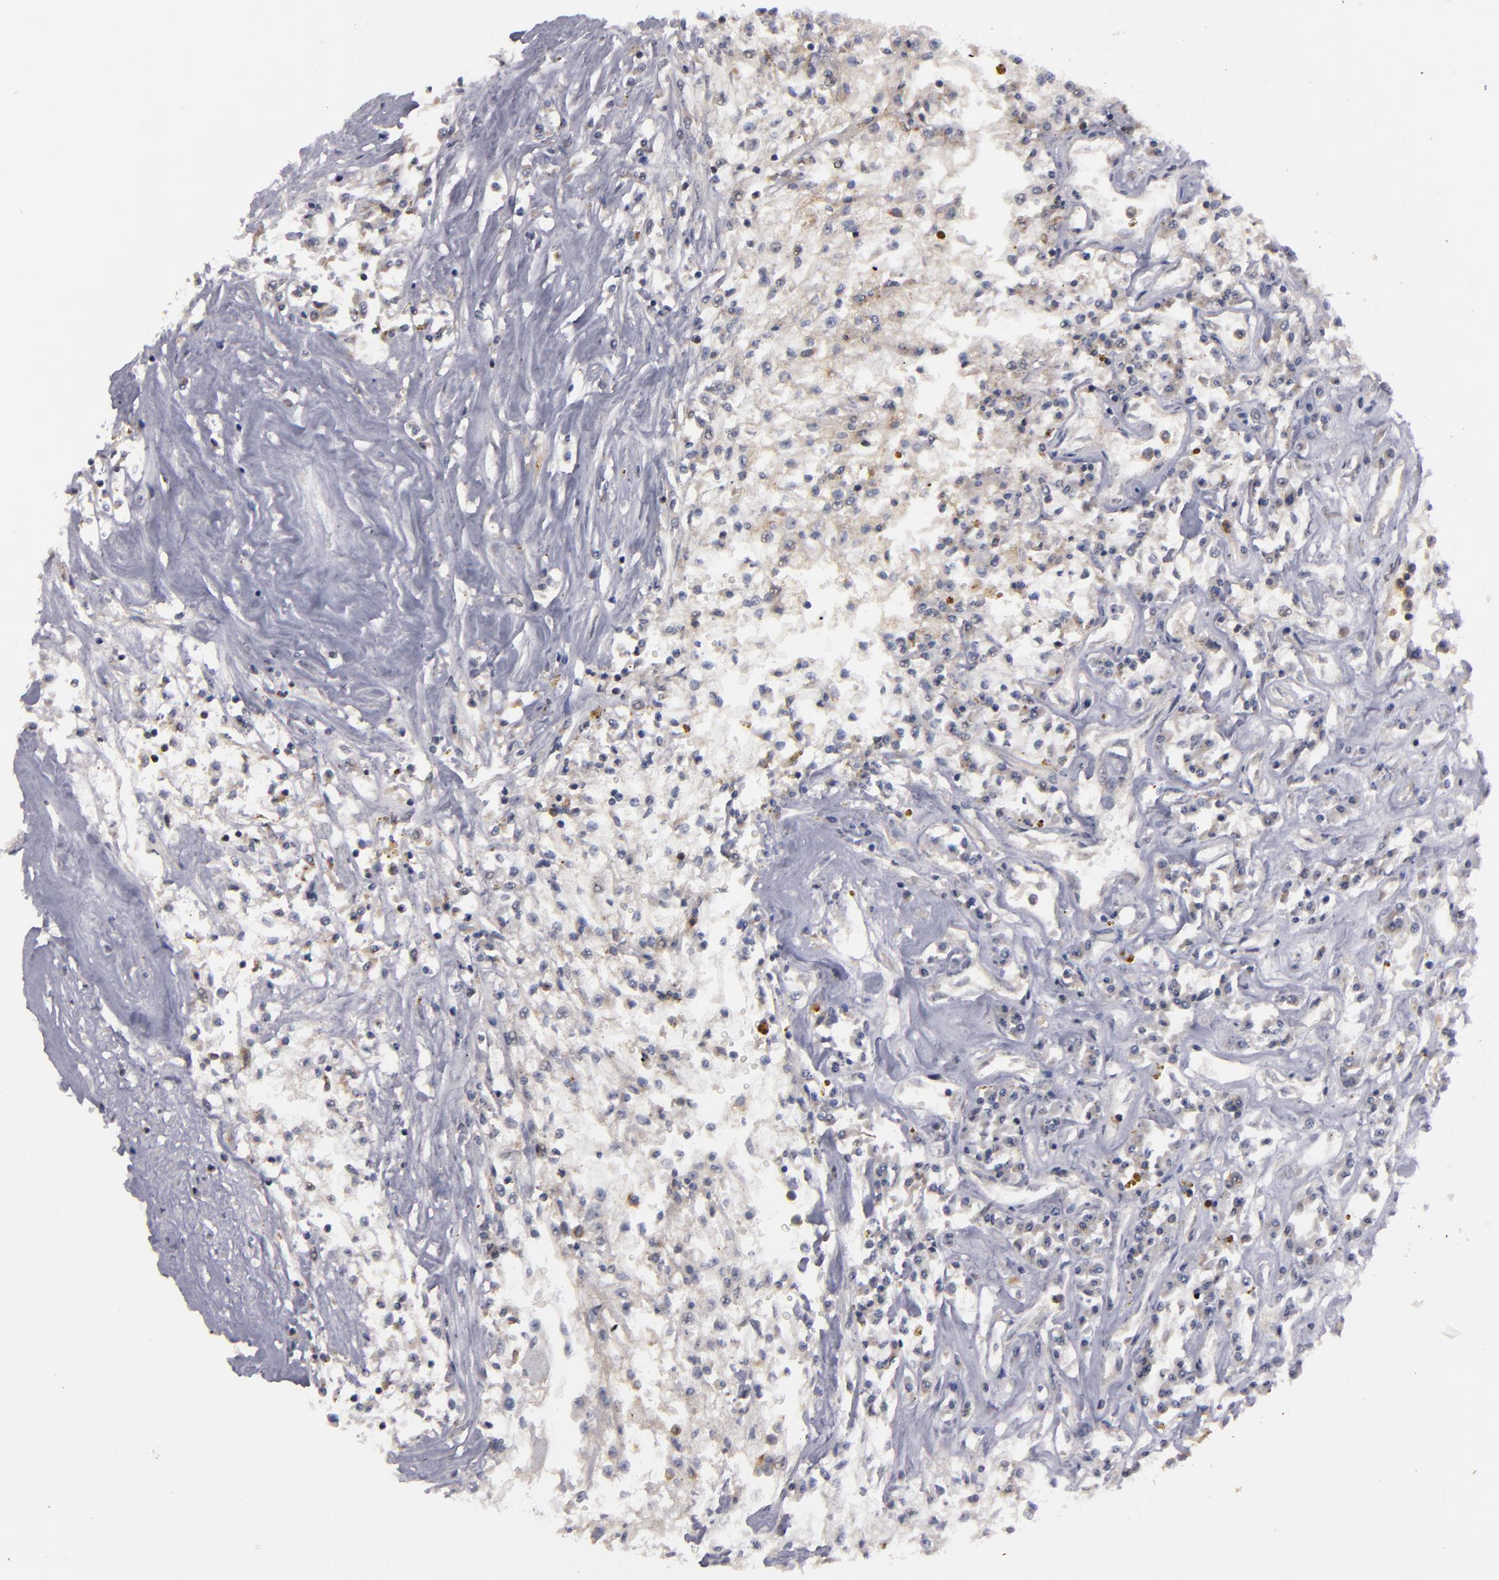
{"staining": {"intensity": "weak", "quantity": ">75%", "location": "cytoplasmic/membranous"}, "tissue": "renal cancer", "cell_type": "Tumor cells", "image_type": "cancer", "snomed": [{"axis": "morphology", "description": "Adenocarcinoma, NOS"}, {"axis": "topography", "description": "Kidney"}], "caption": "DAB (3,3'-diaminobenzidine) immunohistochemical staining of human adenocarcinoma (renal) exhibits weak cytoplasmic/membranous protein positivity in about >75% of tumor cells.", "gene": "STX3", "patient": {"sex": "male", "age": 78}}